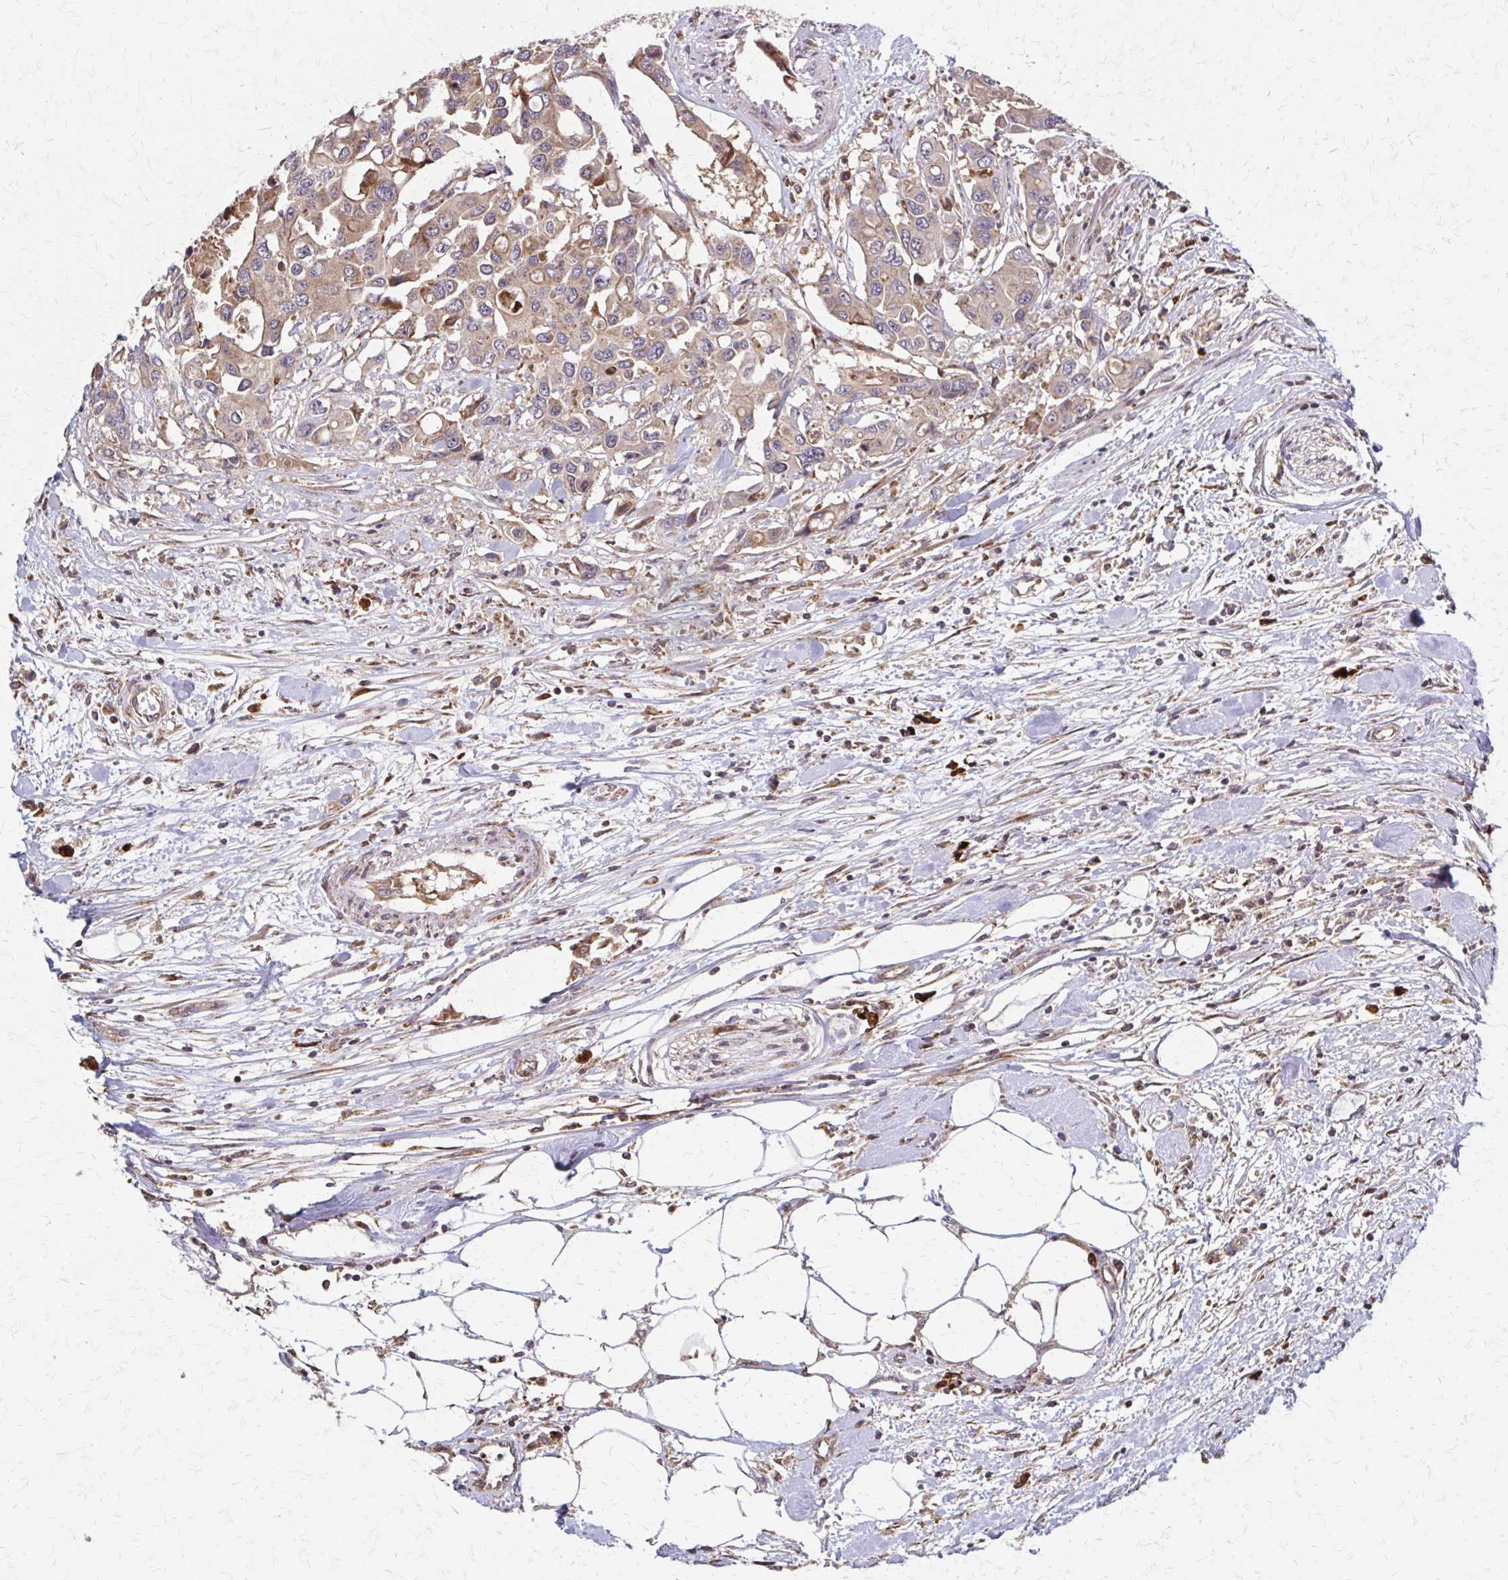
{"staining": {"intensity": "moderate", "quantity": ">75%", "location": "cytoplasmic/membranous"}, "tissue": "colorectal cancer", "cell_type": "Tumor cells", "image_type": "cancer", "snomed": [{"axis": "morphology", "description": "Adenocarcinoma, NOS"}, {"axis": "topography", "description": "Colon"}], "caption": "Protein expression analysis of human colorectal cancer reveals moderate cytoplasmic/membranous positivity in approximately >75% of tumor cells.", "gene": "EEF2", "patient": {"sex": "male", "age": 77}}